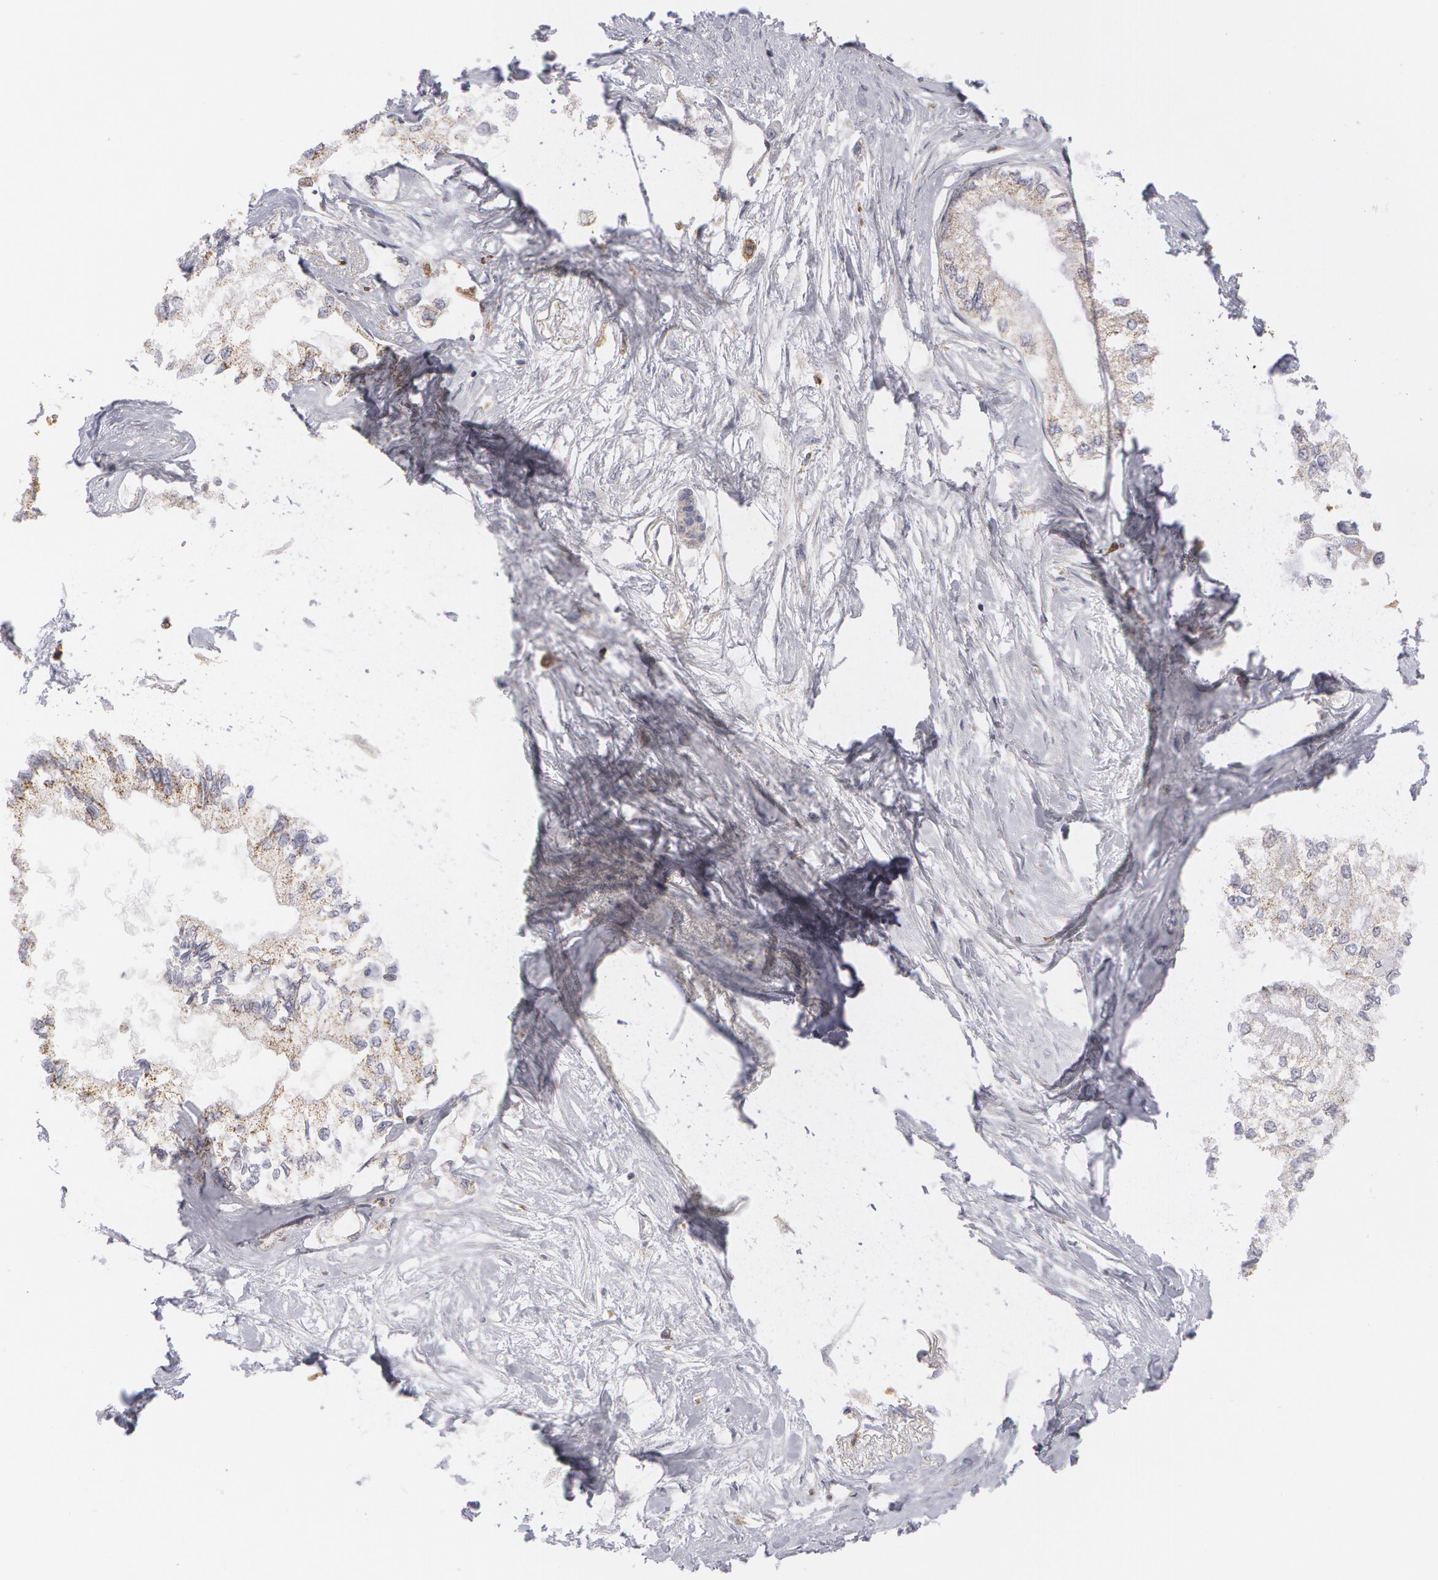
{"staining": {"intensity": "weak", "quantity": "25%-75%", "location": "cytoplasmic/membranous"}, "tissue": "pancreatic cancer", "cell_type": "Tumor cells", "image_type": "cancer", "snomed": [{"axis": "morphology", "description": "Adenocarcinoma, NOS"}, {"axis": "topography", "description": "Pancreas"}], "caption": "Pancreatic adenocarcinoma stained with DAB immunohistochemistry shows low levels of weak cytoplasmic/membranous positivity in about 25%-75% of tumor cells.", "gene": "CAT", "patient": {"sex": "male", "age": 79}}